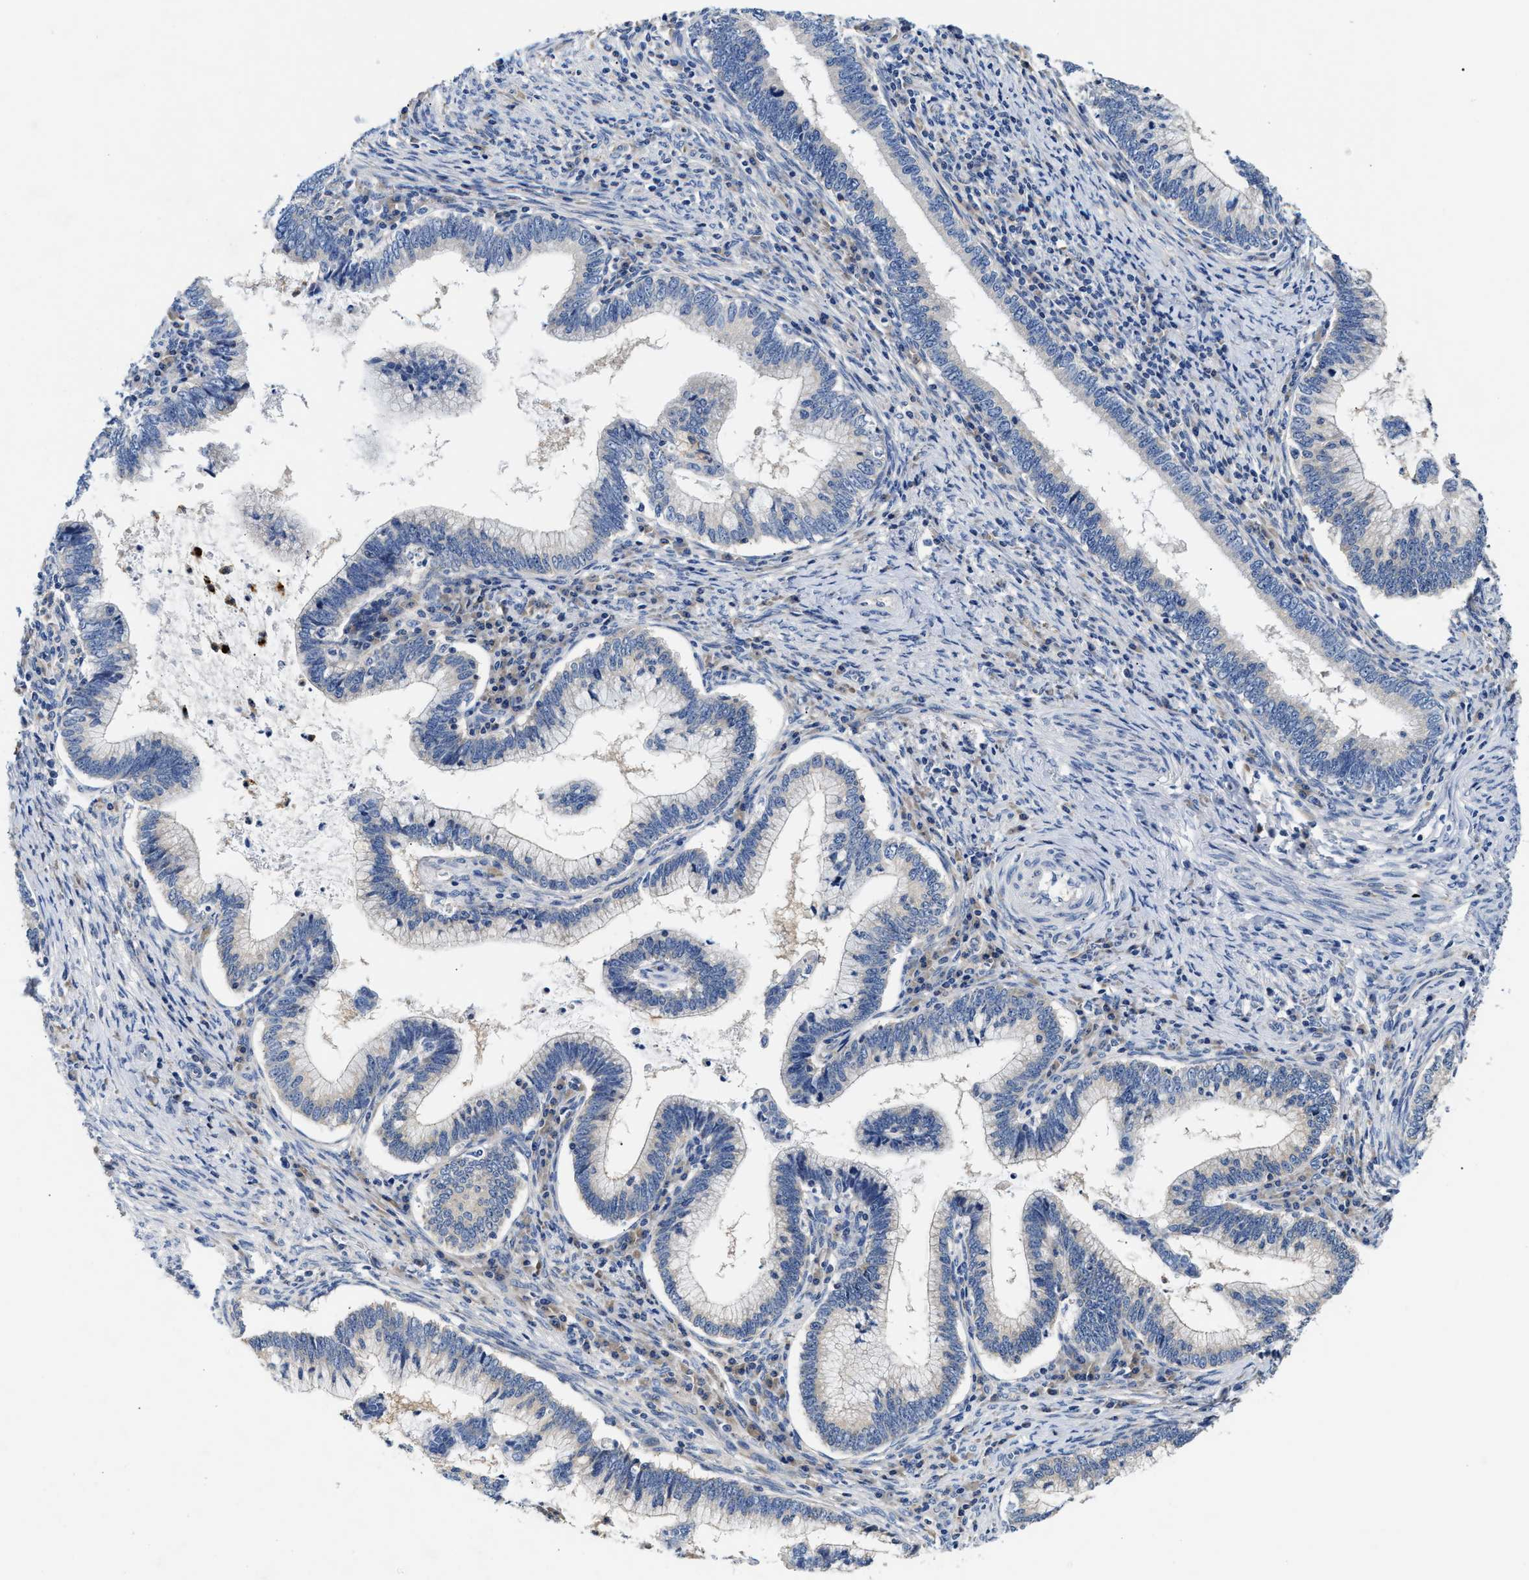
{"staining": {"intensity": "negative", "quantity": "none", "location": "none"}, "tissue": "cervical cancer", "cell_type": "Tumor cells", "image_type": "cancer", "snomed": [{"axis": "morphology", "description": "Adenocarcinoma, NOS"}, {"axis": "topography", "description": "Cervix"}], "caption": "Photomicrograph shows no significant protein expression in tumor cells of cervical adenocarcinoma.", "gene": "FAM185A", "patient": {"sex": "female", "age": 36}}